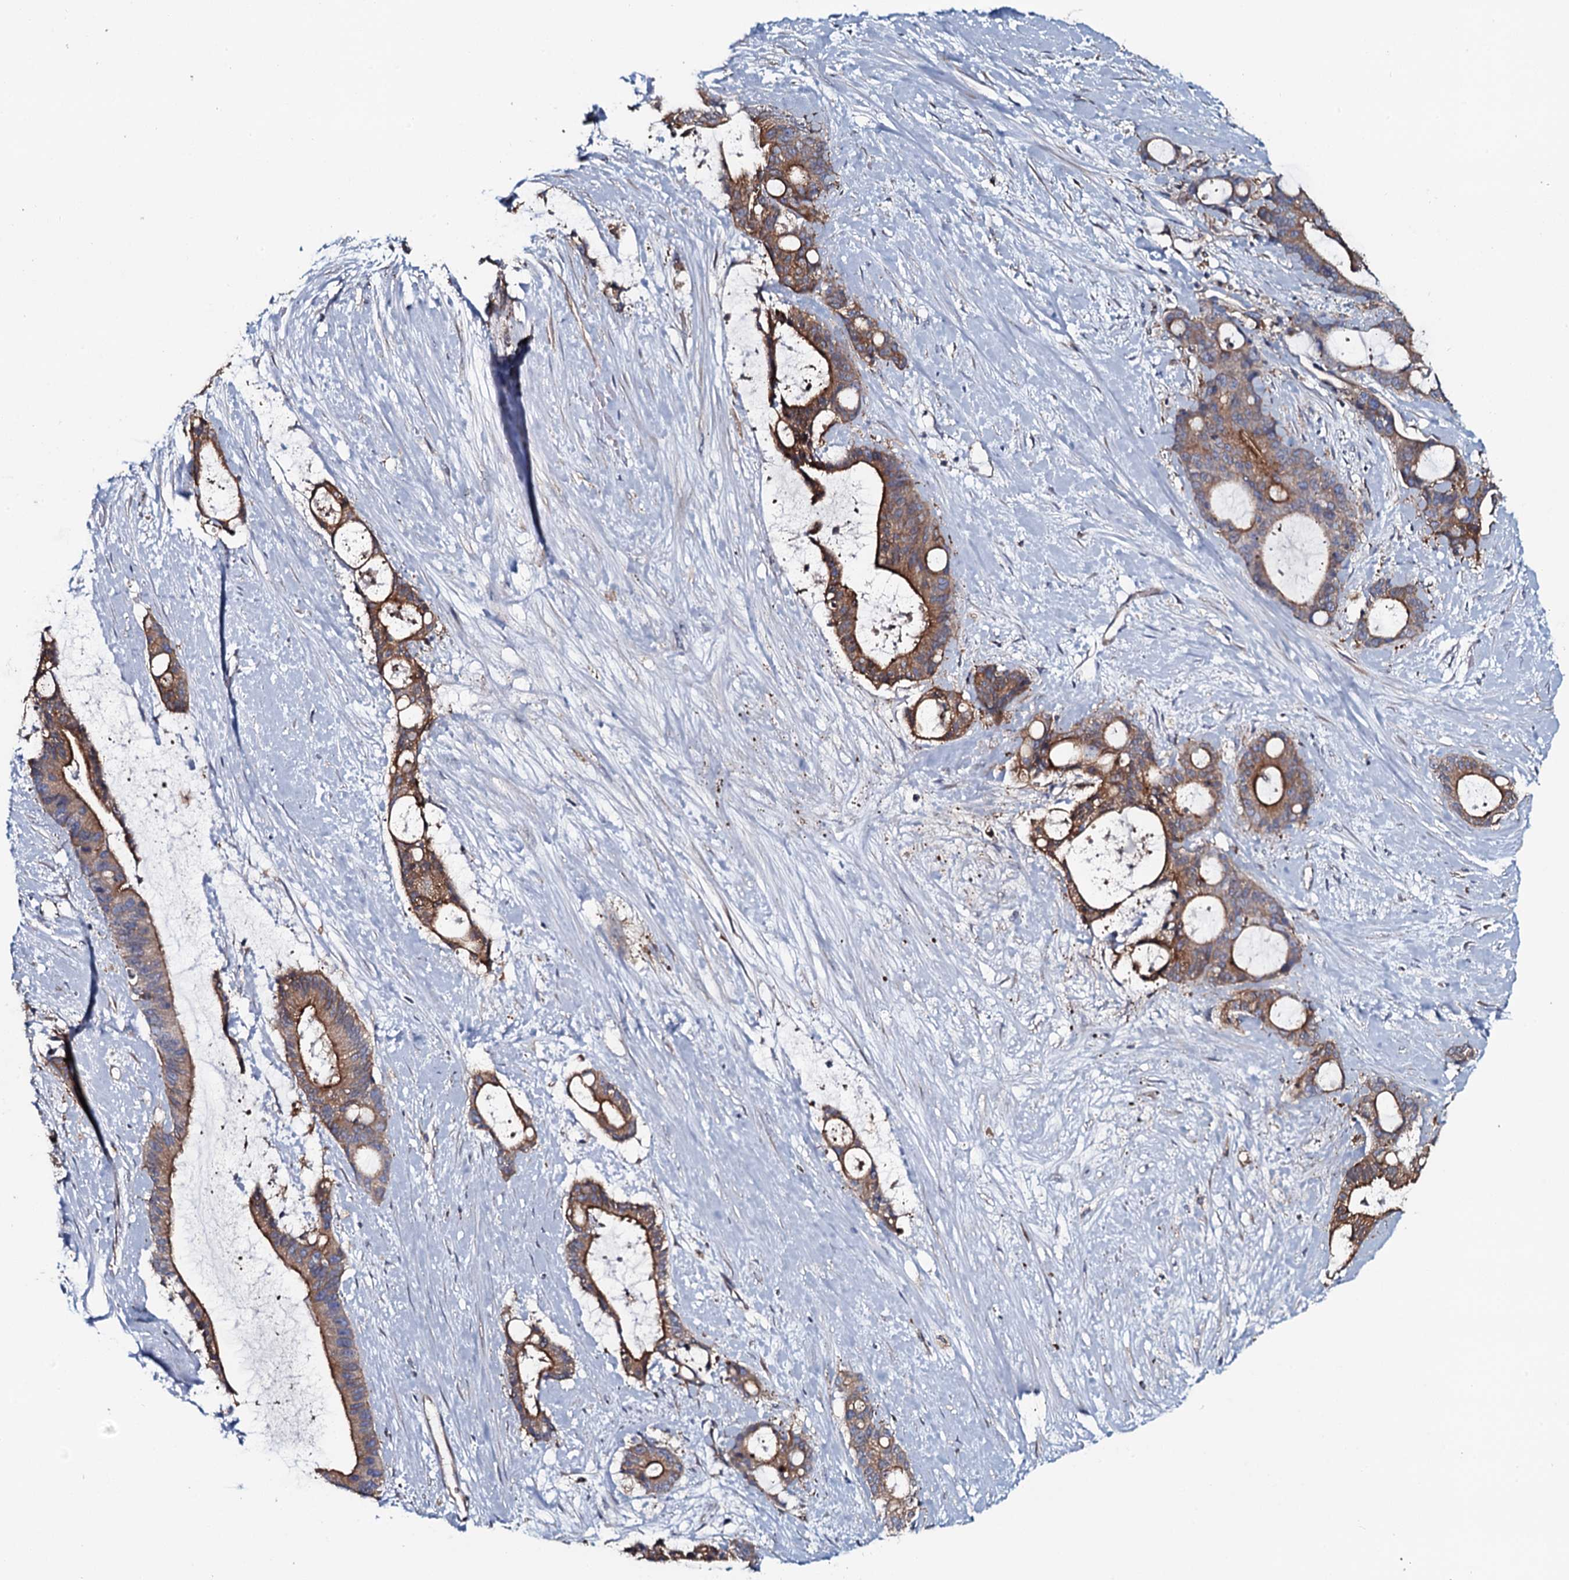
{"staining": {"intensity": "moderate", "quantity": ">75%", "location": "cytoplasmic/membranous"}, "tissue": "liver cancer", "cell_type": "Tumor cells", "image_type": "cancer", "snomed": [{"axis": "morphology", "description": "Normal tissue, NOS"}, {"axis": "morphology", "description": "Cholangiocarcinoma"}, {"axis": "topography", "description": "Liver"}, {"axis": "topography", "description": "Peripheral nerve tissue"}], "caption": "This histopathology image reveals IHC staining of human liver cancer, with medium moderate cytoplasmic/membranous positivity in about >75% of tumor cells.", "gene": "TMEM151A", "patient": {"sex": "female", "age": 73}}